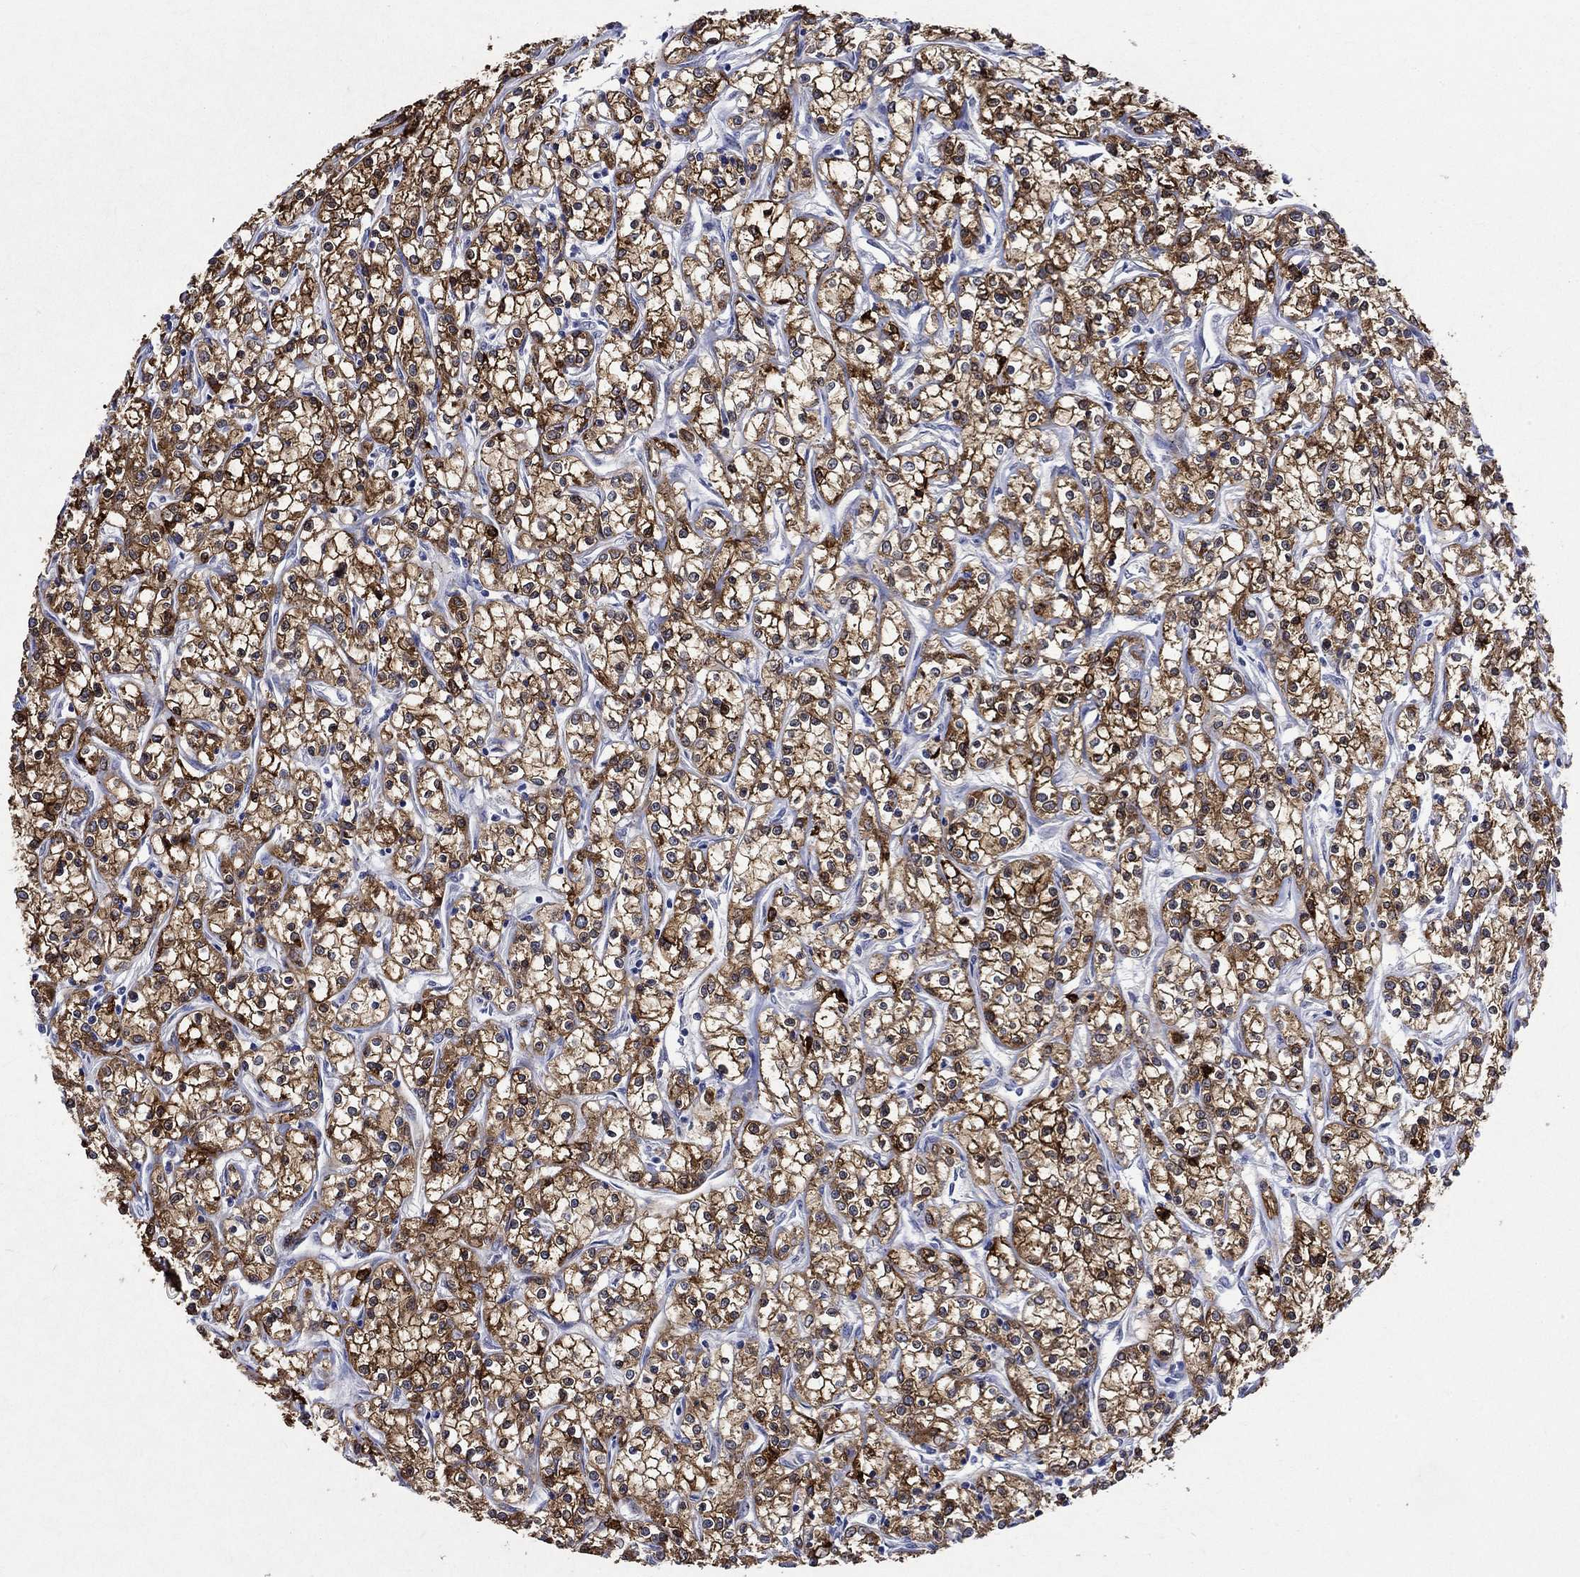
{"staining": {"intensity": "strong", "quantity": ">75%", "location": "cytoplasmic/membranous"}, "tissue": "renal cancer", "cell_type": "Tumor cells", "image_type": "cancer", "snomed": [{"axis": "morphology", "description": "Adenocarcinoma, NOS"}, {"axis": "topography", "description": "Kidney"}], "caption": "Immunohistochemistry (IHC) image of human renal adenocarcinoma stained for a protein (brown), which exhibits high levels of strong cytoplasmic/membranous staining in approximately >75% of tumor cells.", "gene": "CRYAB", "patient": {"sex": "female", "age": 59}}